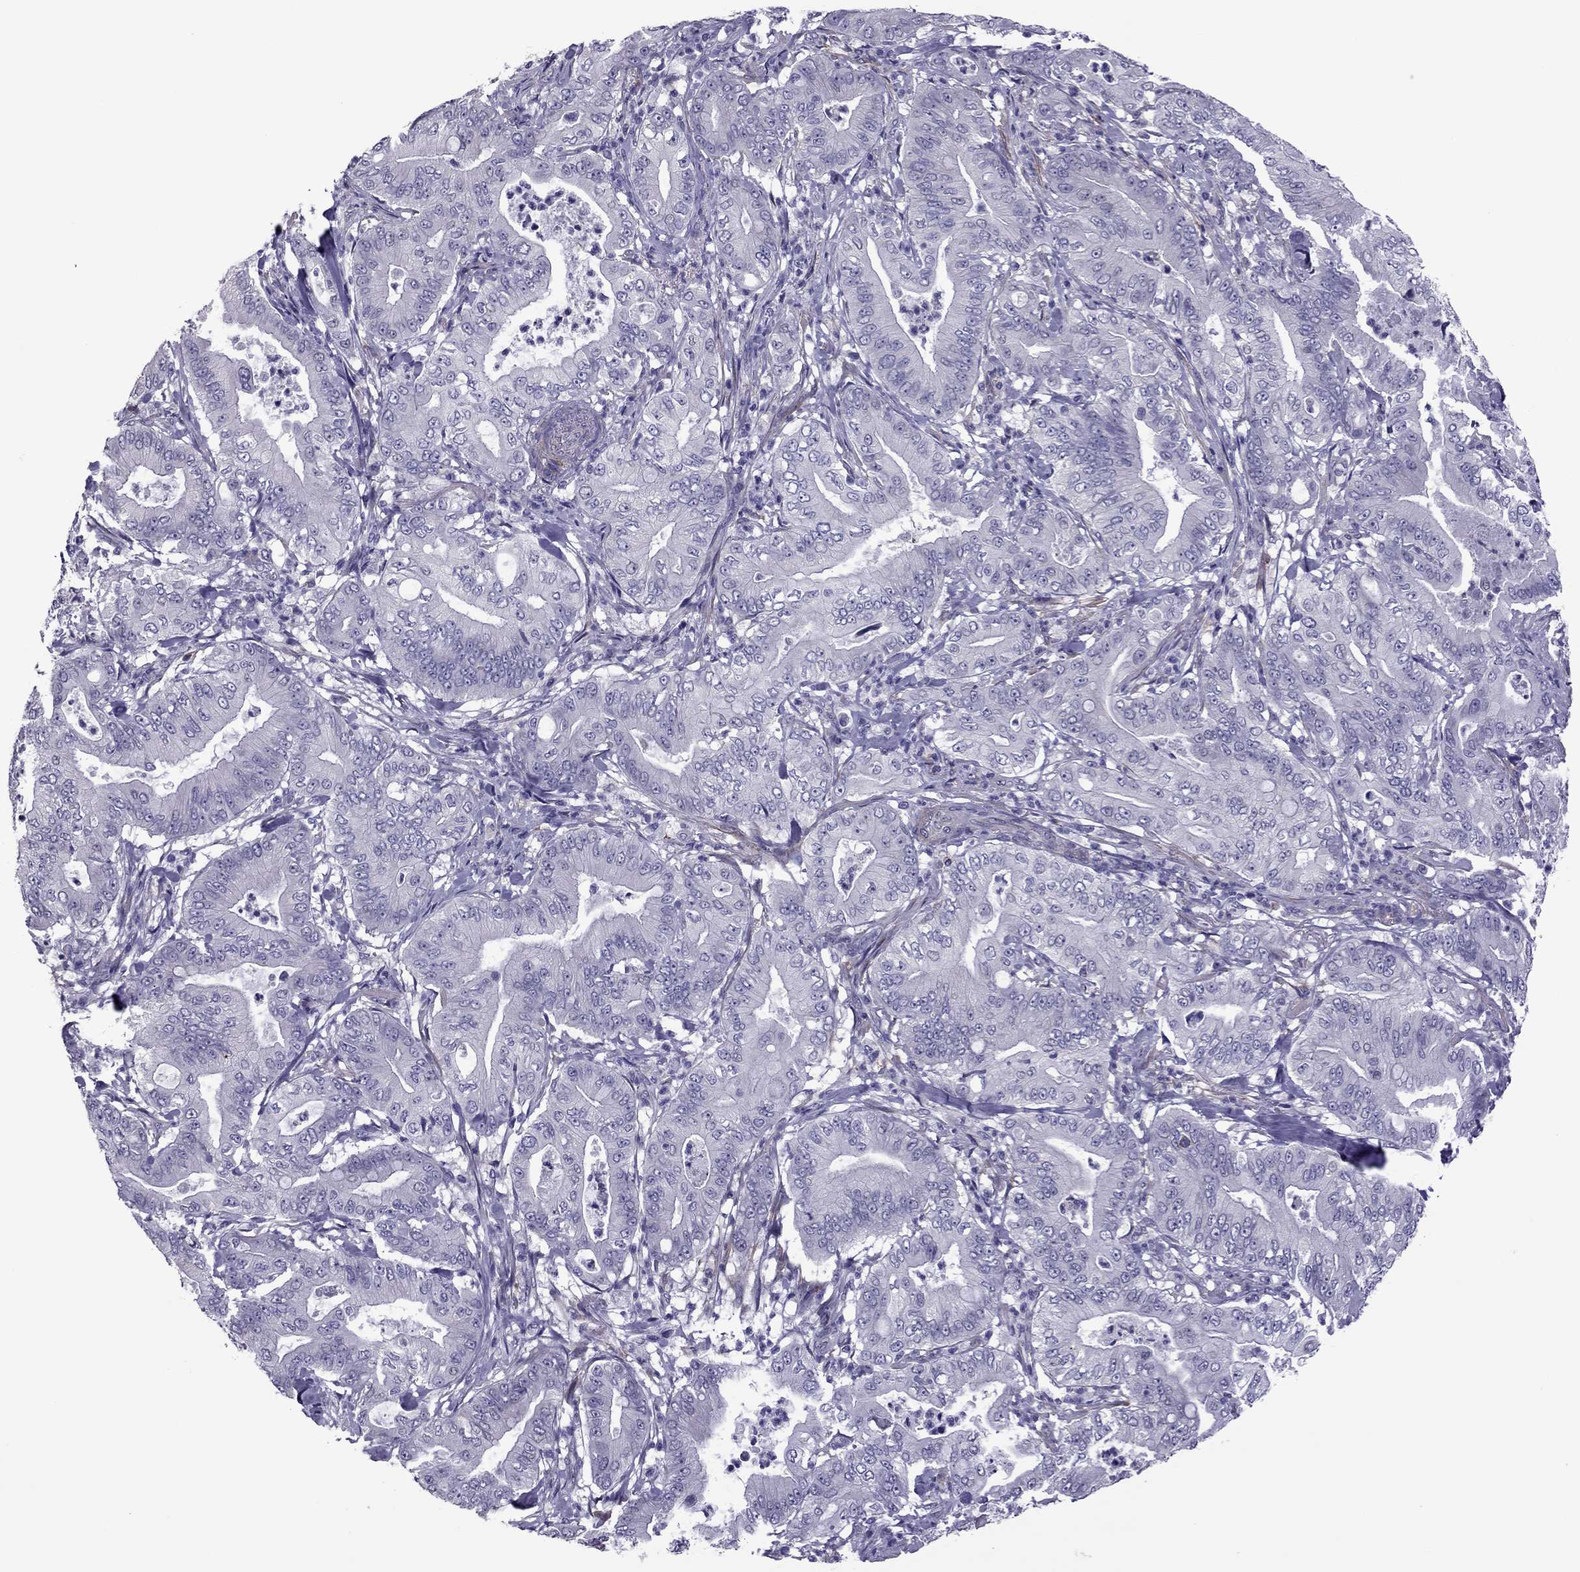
{"staining": {"intensity": "negative", "quantity": "none", "location": "none"}, "tissue": "pancreatic cancer", "cell_type": "Tumor cells", "image_type": "cancer", "snomed": [{"axis": "morphology", "description": "Adenocarcinoma, NOS"}, {"axis": "topography", "description": "Pancreas"}], "caption": "Pancreatic cancer stained for a protein using immunohistochemistry (IHC) reveals no staining tumor cells.", "gene": "SLC16A8", "patient": {"sex": "male", "age": 71}}